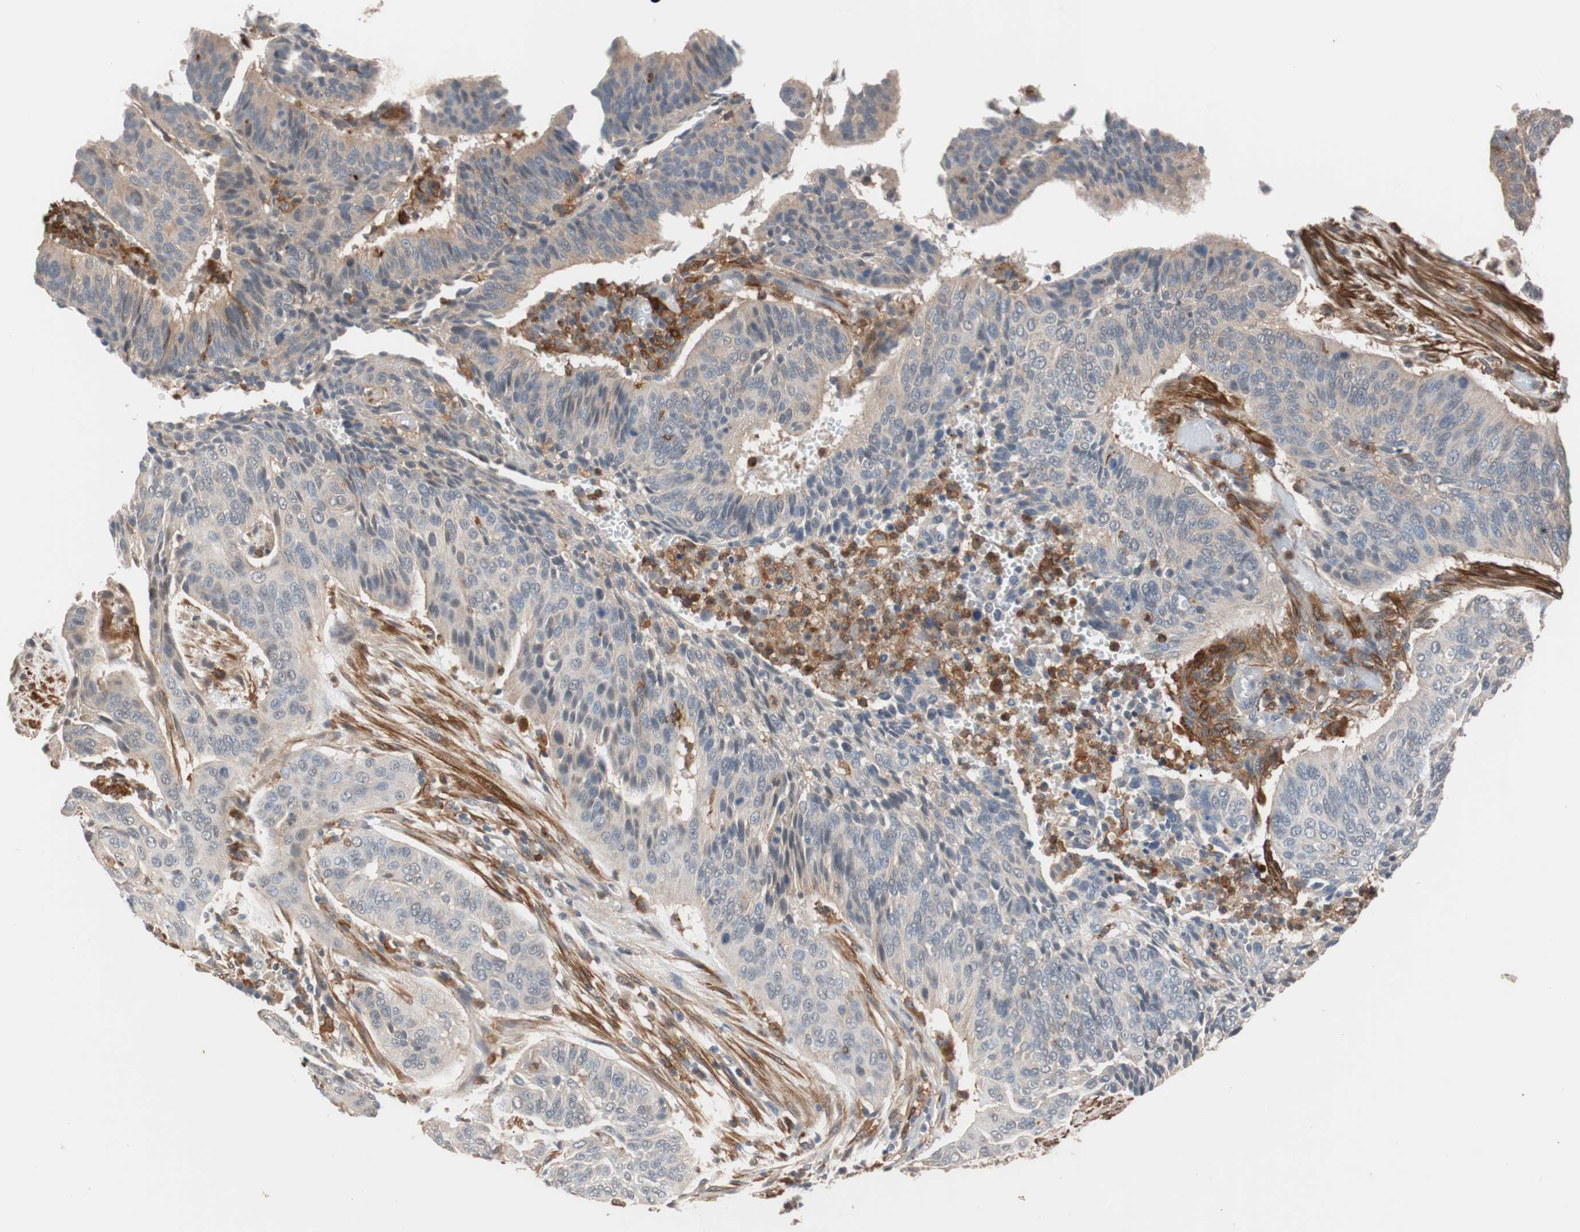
{"staining": {"intensity": "weak", "quantity": "<25%", "location": "cytoplasmic/membranous"}, "tissue": "cervical cancer", "cell_type": "Tumor cells", "image_type": "cancer", "snomed": [{"axis": "morphology", "description": "Squamous cell carcinoma, NOS"}, {"axis": "topography", "description": "Cervix"}], "caption": "Cervical cancer (squamous cell carcinoma) was stained to show a protein in brown. There is no significant expression in tumor cells.", "gene": "LITAF", "patient": {"sex": "female", "age": 39}}